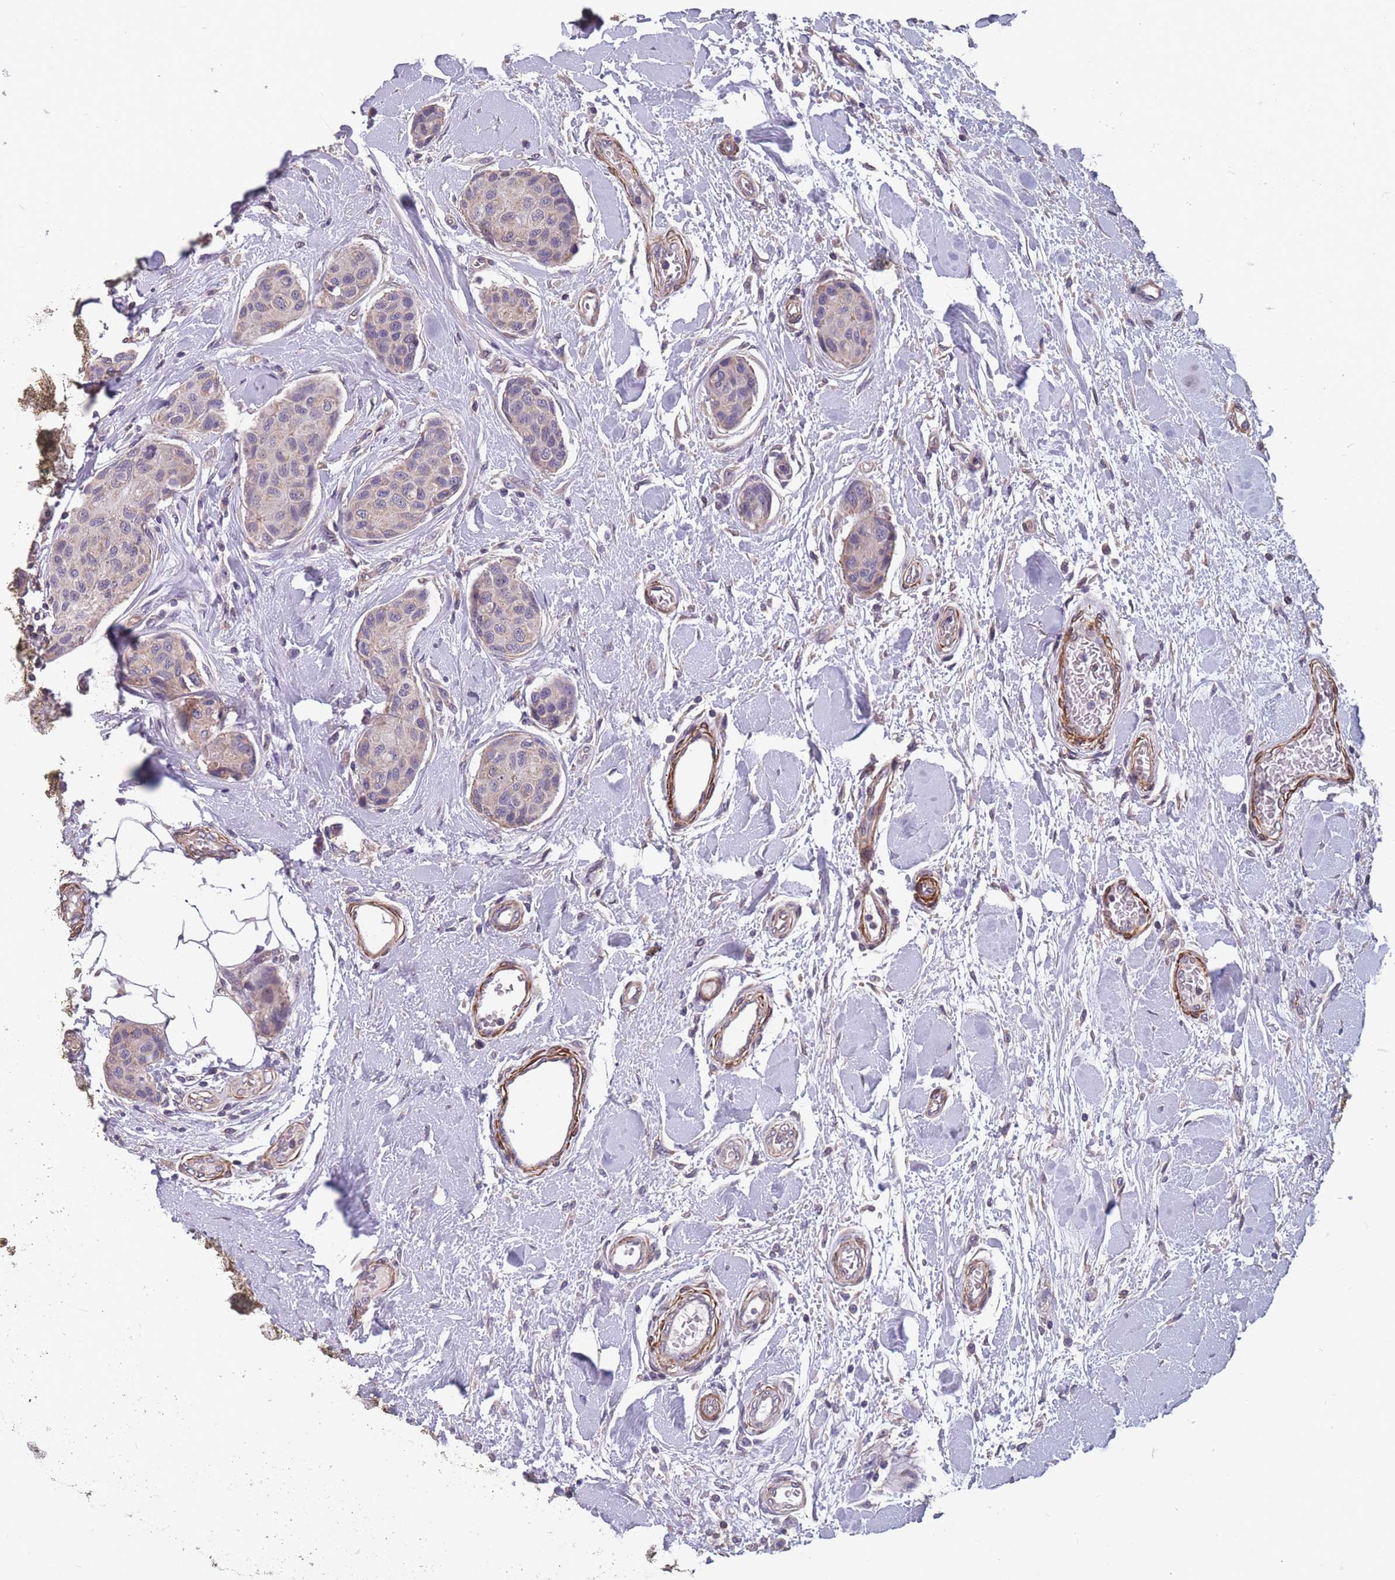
{"staining": {"intensity": "weak", "quantity": "25%-75%", "location": "cytoplasmic/membranous"}, "tissue": "breast cancer", "cell_type": "Tumor cells", "image_type": "cancer", "snomed": [{"axis": "morphology", "description": "Duct carcinoma"}, {"axis": "topography", "description": "Breast"}, {"axis": "topography", "description": "Lymph node"}], "caption": "IHC (DAB) staining of breast invasive ductal carcinoma demonstrates weak cytoplasmic/membranous protein expression in about 25%-75% of tumor cells.", "gene": "TOMM40L", "patient": {"sex": "female", "age": 80}}